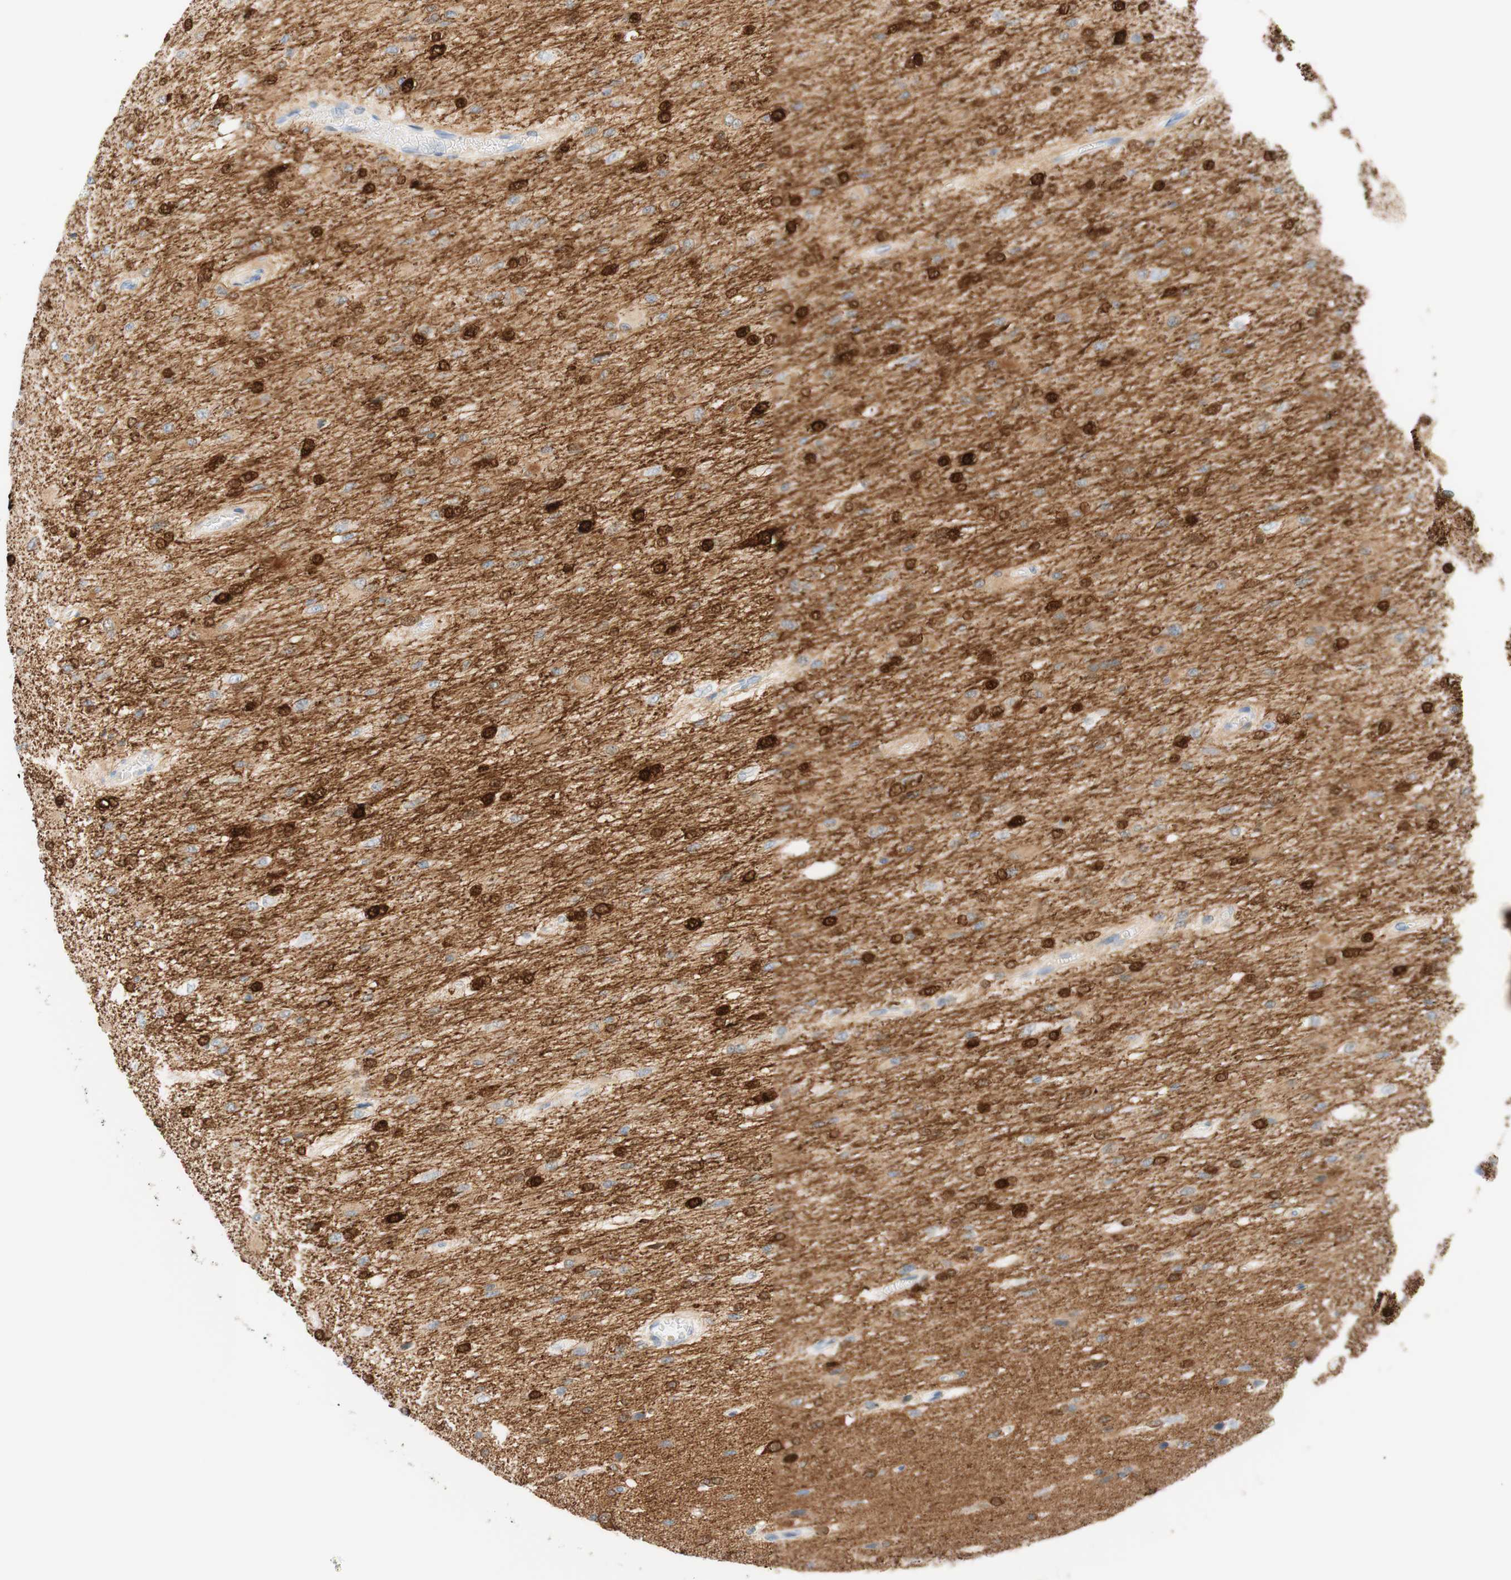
{"staining": {"intensity": "strong", "quantity": ">75%", "location": "cytoplasmic/membranous,nuclear"}, "tissue": "glioma", "cell_type": "Tumor cells", "image_type": "cancer", "snomed": [{"axis": "morphology", "description": "Glioma, malignant, High grade"}, {"axis": "topography", "description": "Cerebral cortex"}], "caption": "An immunohistochemistry (IHC) image of tumor tissue is shown. Protein staining in brown labels strong cytoplasmic/membranous and nuclear positivity in glioma within tumor cells.", "gene": "STMN1", "patient": {"sex": "female", "age": 36}}